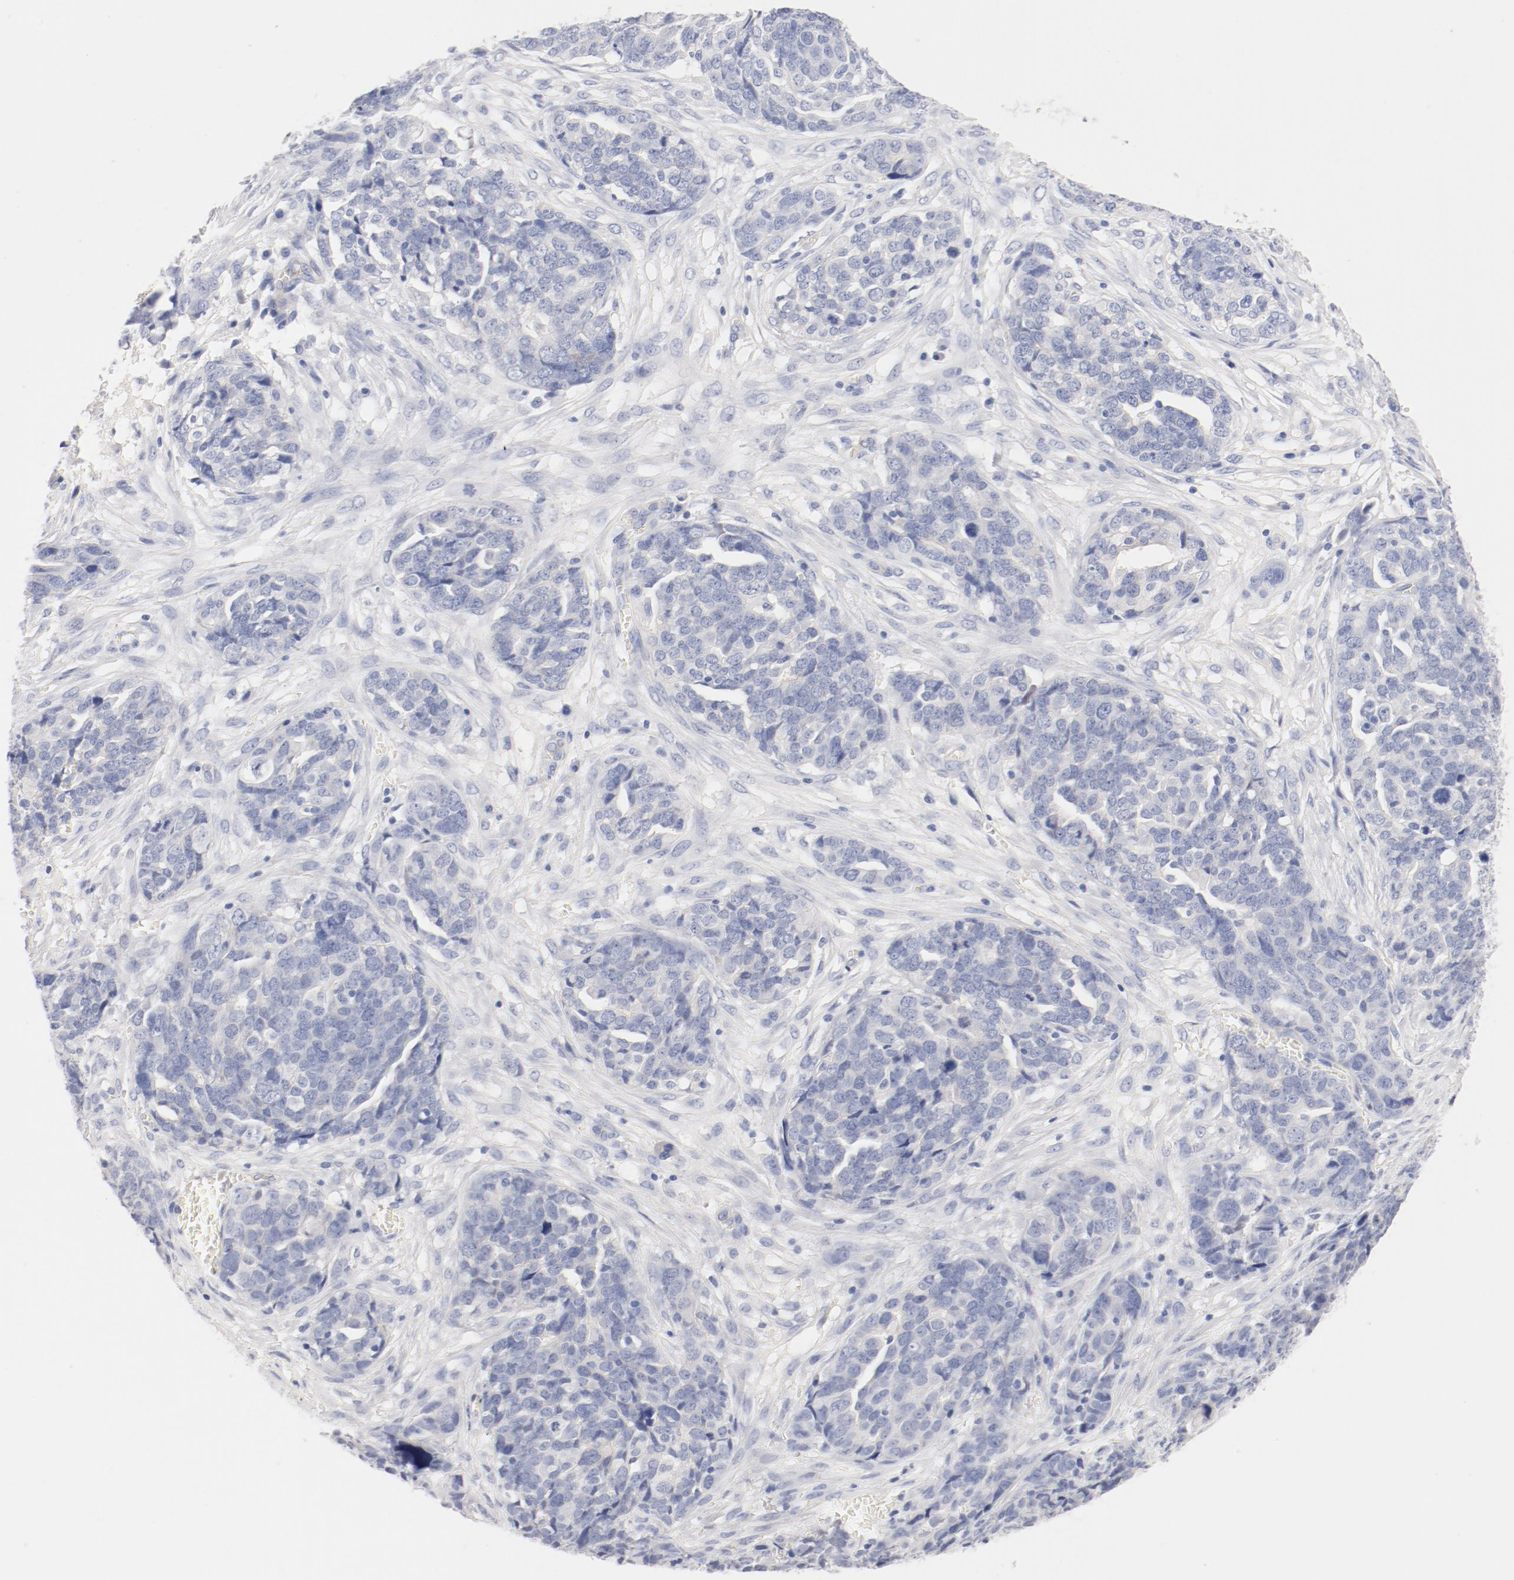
{"staining": {"intensity": "negative", "quantity": "none", "location": "none"}, "tissue": "ovarian cancer", "cell_type": "Tumor cells", "image_type": "cancer", "snomed": [{"axis": "morphology", "description": "Normal tissue, NOS"}, {"axis": "morphology", "description": "Cystadenocarcinoma, serous, NOS"}, {"axis": "topography", "description": "Fallopian tube"}, {"axis": "topography", "description": "Ovary"}], "caption": "Ovarian serous cystadenocarcinoma was stained to show a protein in brown. There is no significant expression in tumor cells.", "gene": "HOMER1", "patient": {"sex": "female", "age": 56}}